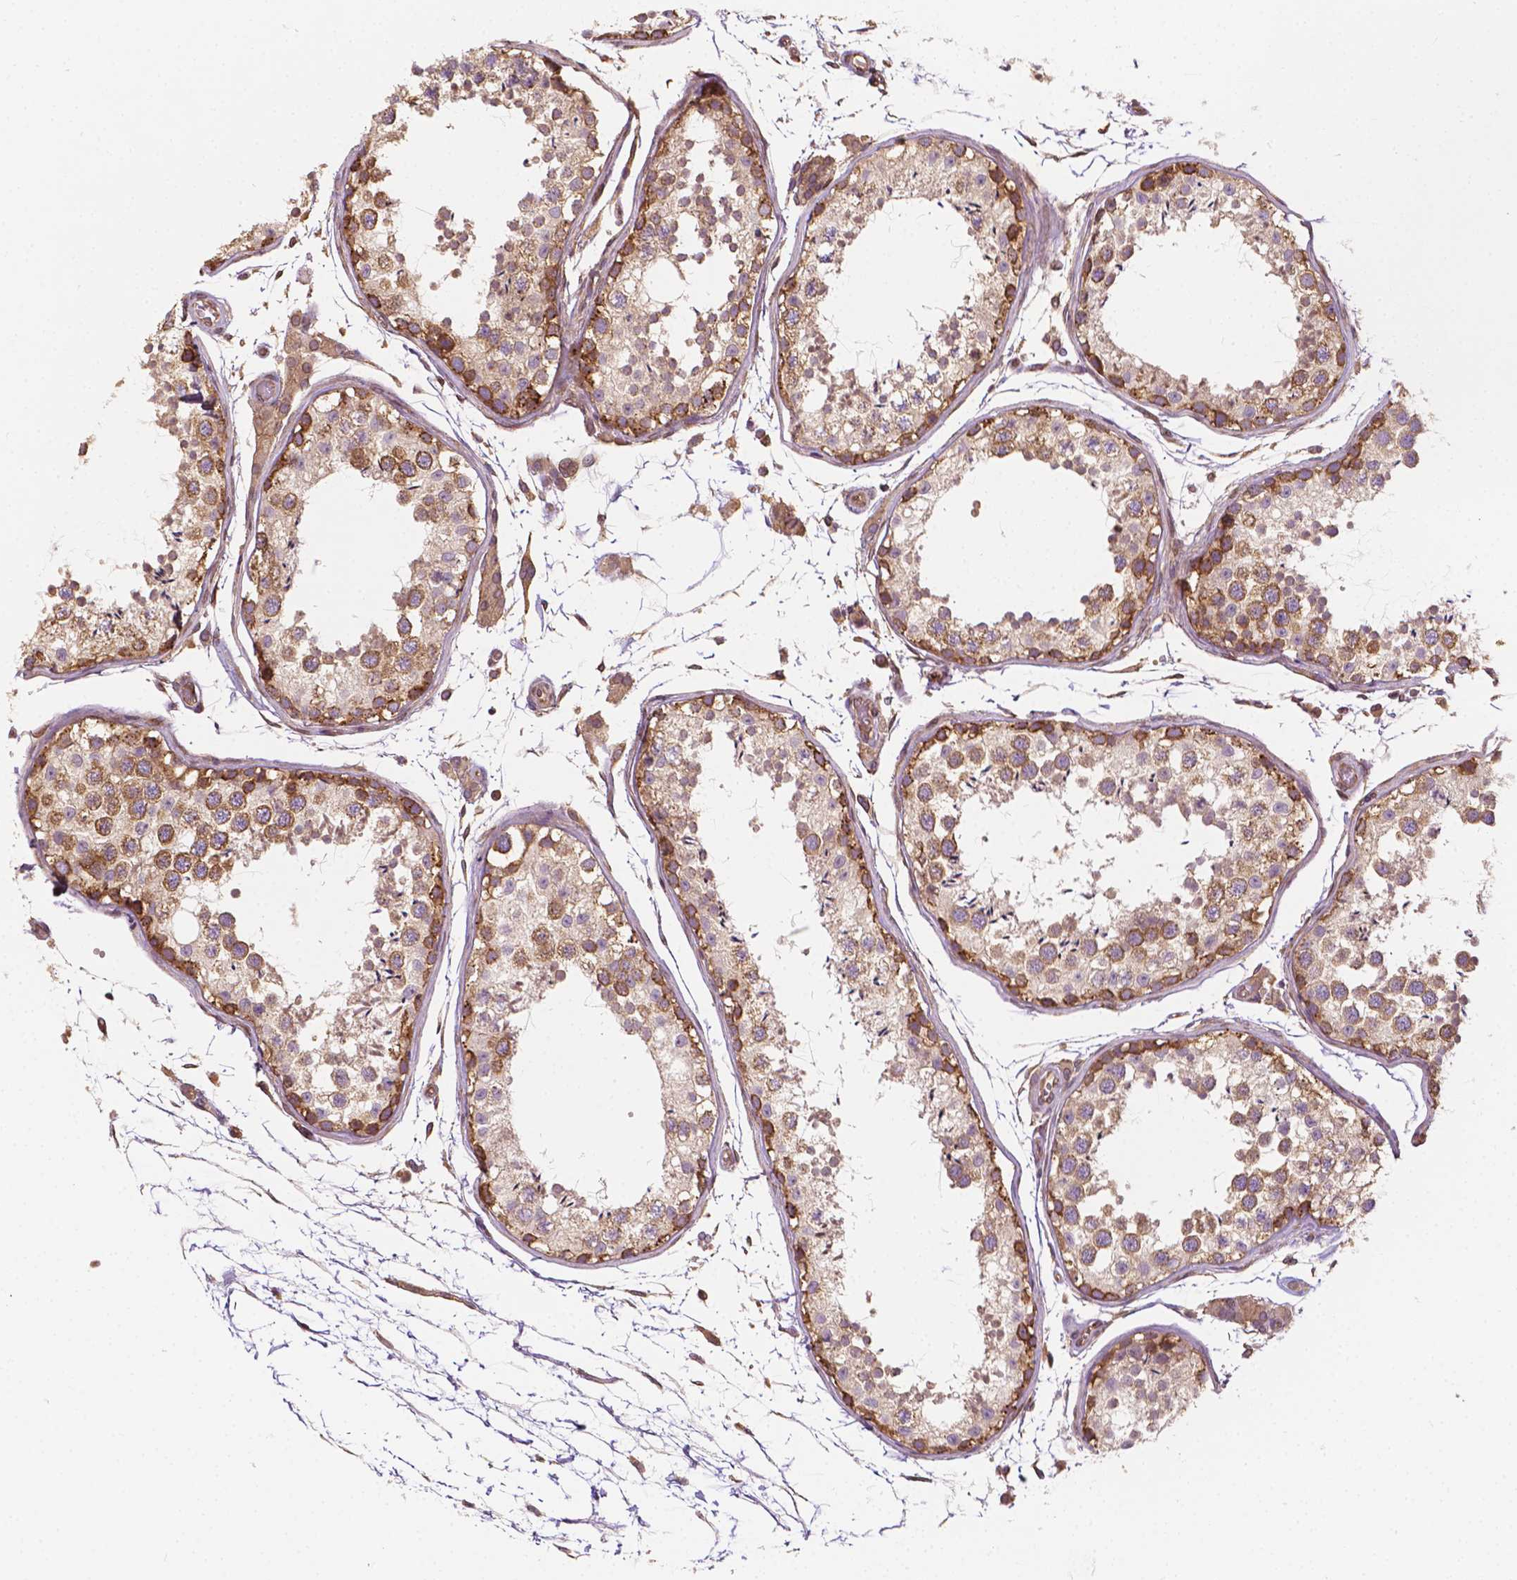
{"staining": {"intensity": "moderate", "quantity": ">75%", "location": "cytoplasmic/membranous"}, "tissue": "testis", "cell_type": "Cells in seminiferous ducts", "image_type": "normal", "snomed": [{"axis": "morphology", "description": "Normal tissue, NOS"}, {"axis": "topography", "description": "Testis"}], "caption": "The micrograph shows staining of benign testis, revealing moderate cytoplasmic/membranous protein positivity (brown color) within cells in seminiferous ducts. (Brightfield microscopy of DAB IHC at high magnification).", "gene": "G3BP1", "patient": {"sex": "male", "age": 29}}